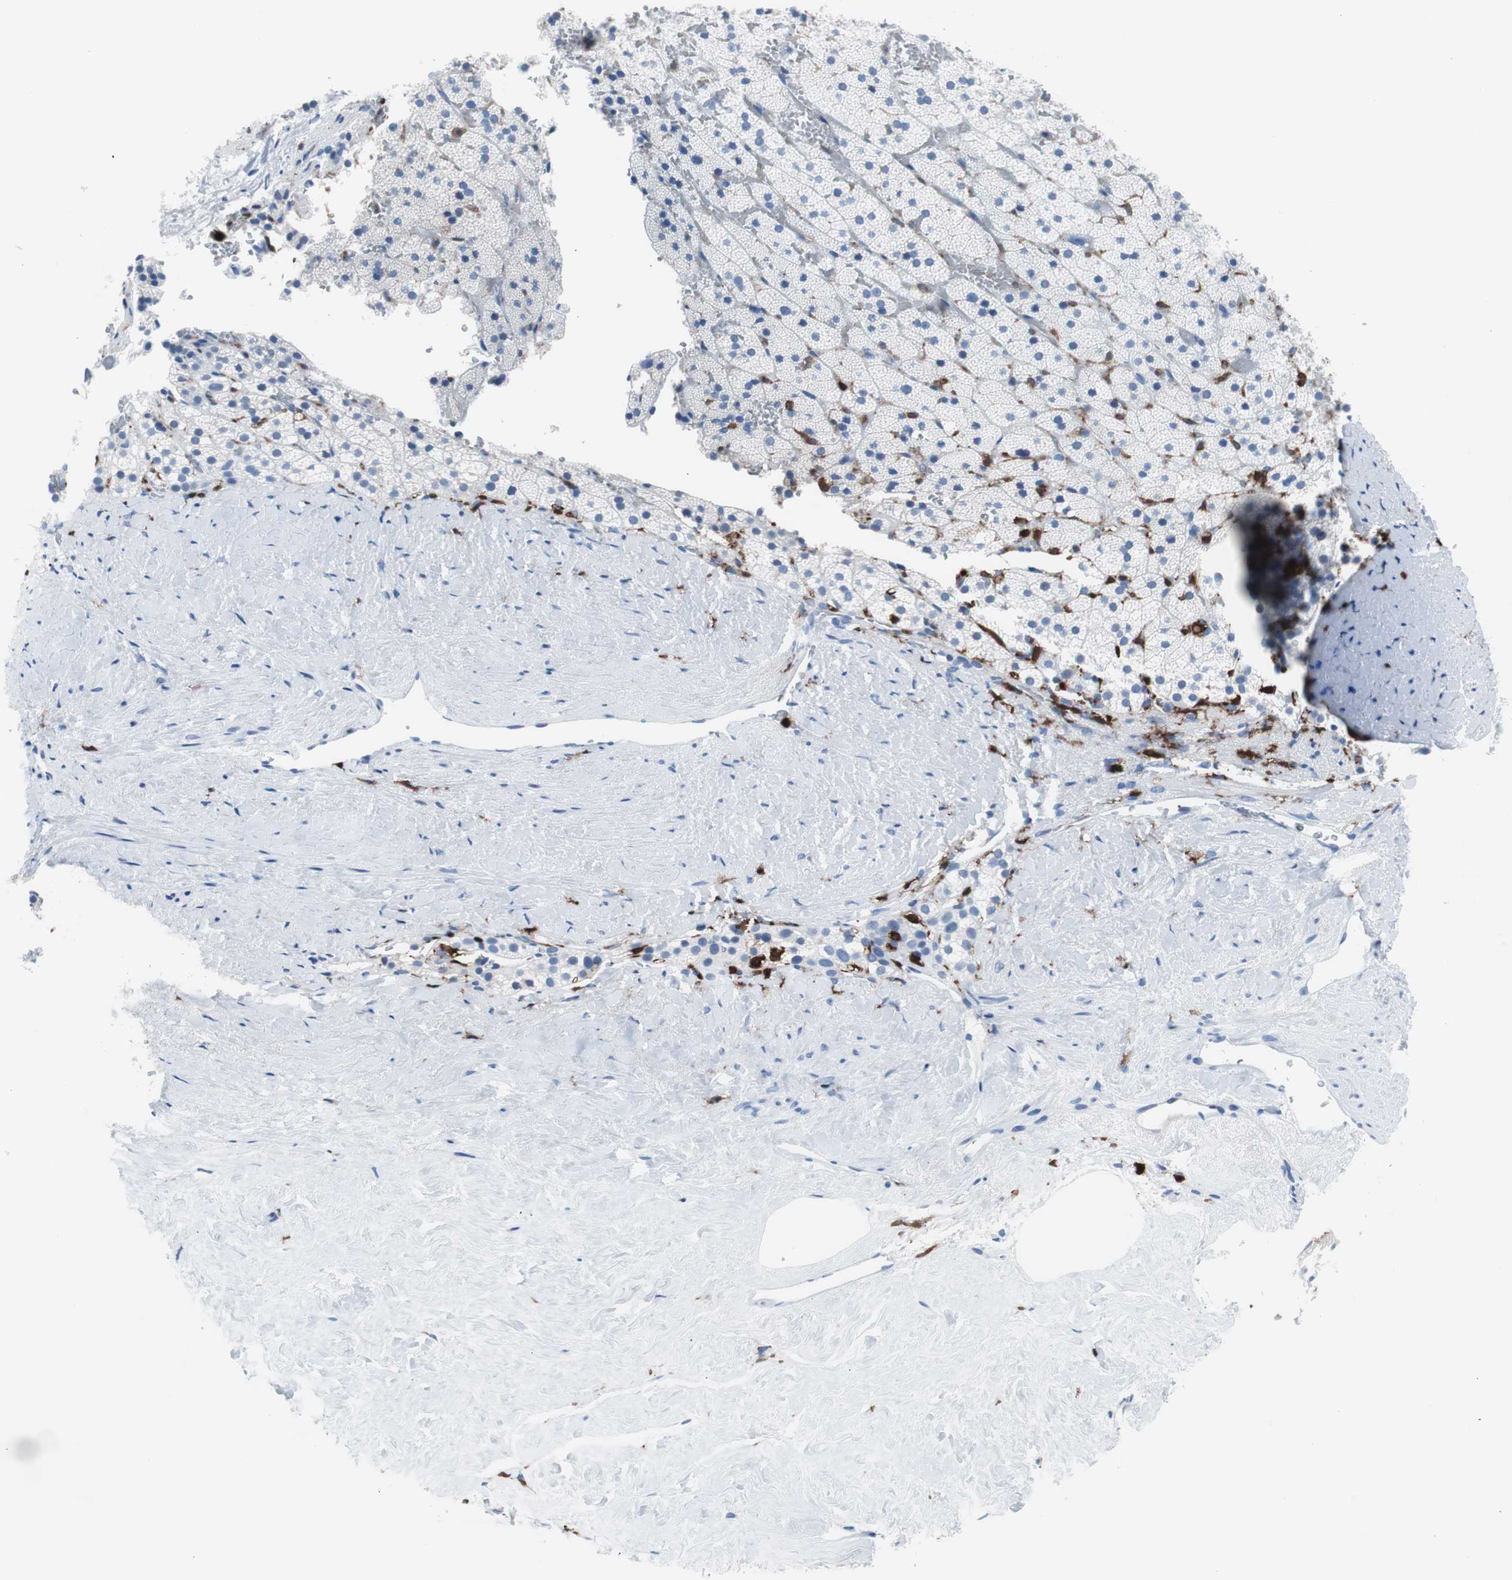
{"staining": {"intensity": "negative", "quantity": "none", "location": "none"}, "tissue": "adrenal gland", "cell_type": "Glandular cells", "image_type": "normal", "snomed": [{"axis": "morphology", "description": "Normal tissue, NOS"}, {"axis": "topography", "description": "Adrenal gland"}], "caption": "Glandular cells are negative for protein expression in benign human adrenal gland. (DAB immunohistochemistry (IHC) with hematoxylin counter stain).", "gene": "SYK", "patient": {"sex": "male", "age": 35}}